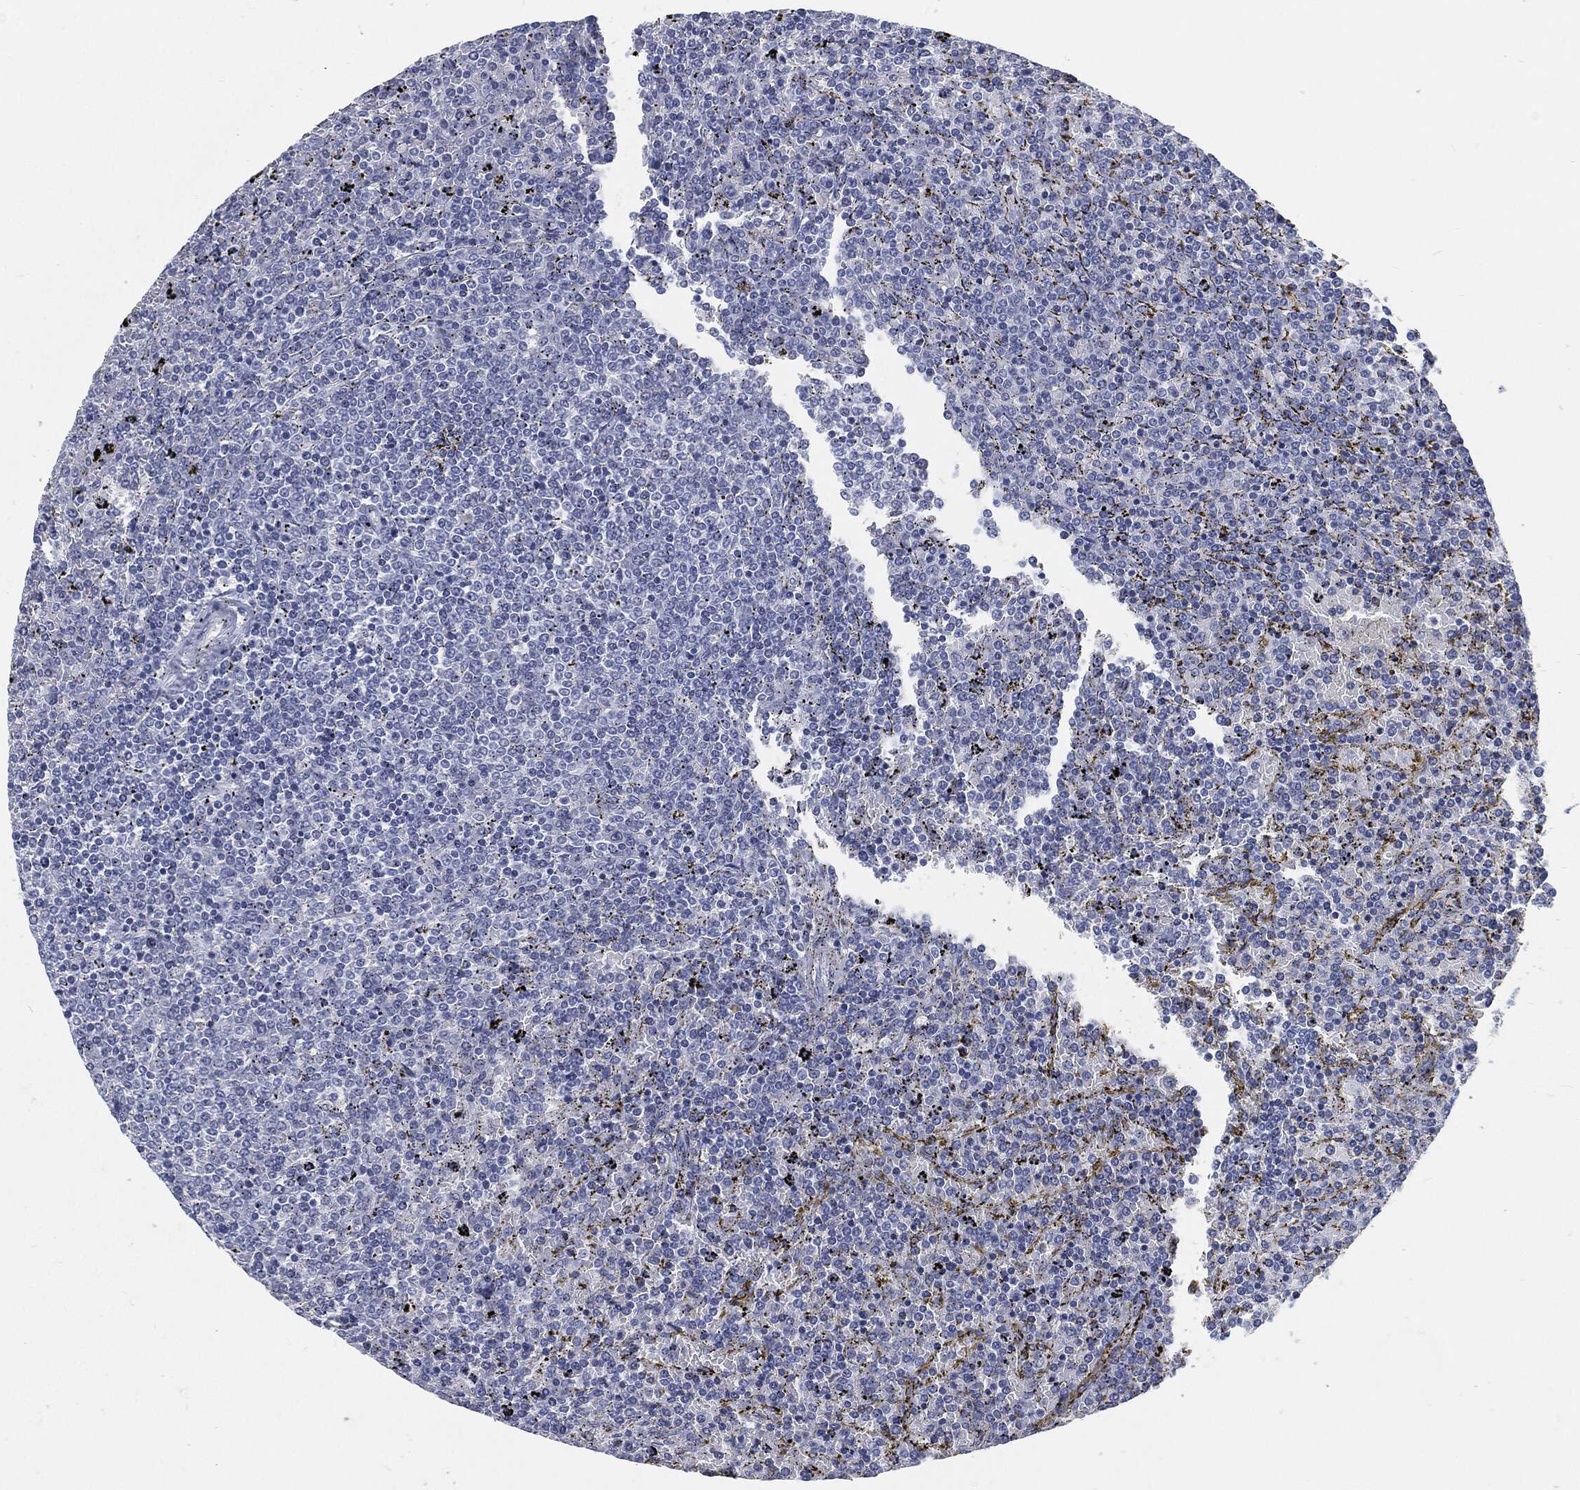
{"staining": {"intensity": "negative", "quantity": "none", "location": "none"}, "tissue": "lymphoma", "cell_type": "Tumor cells", "image_type": "cancer", "snomed": [{"axis": "morphology", "description": "Malignant lymphoma, non-Hodgkin's type, Low grade"}, {"axis": "topography", "description": "Spleen"}], "caption": "Tumor cells are negative for protein expression in human low-grade malignant lymphoma, non-Hodgkin's type. Nuclei are stained in blue.", "gene": "MST1", "patient": {"sex": "female", "age": 77}}